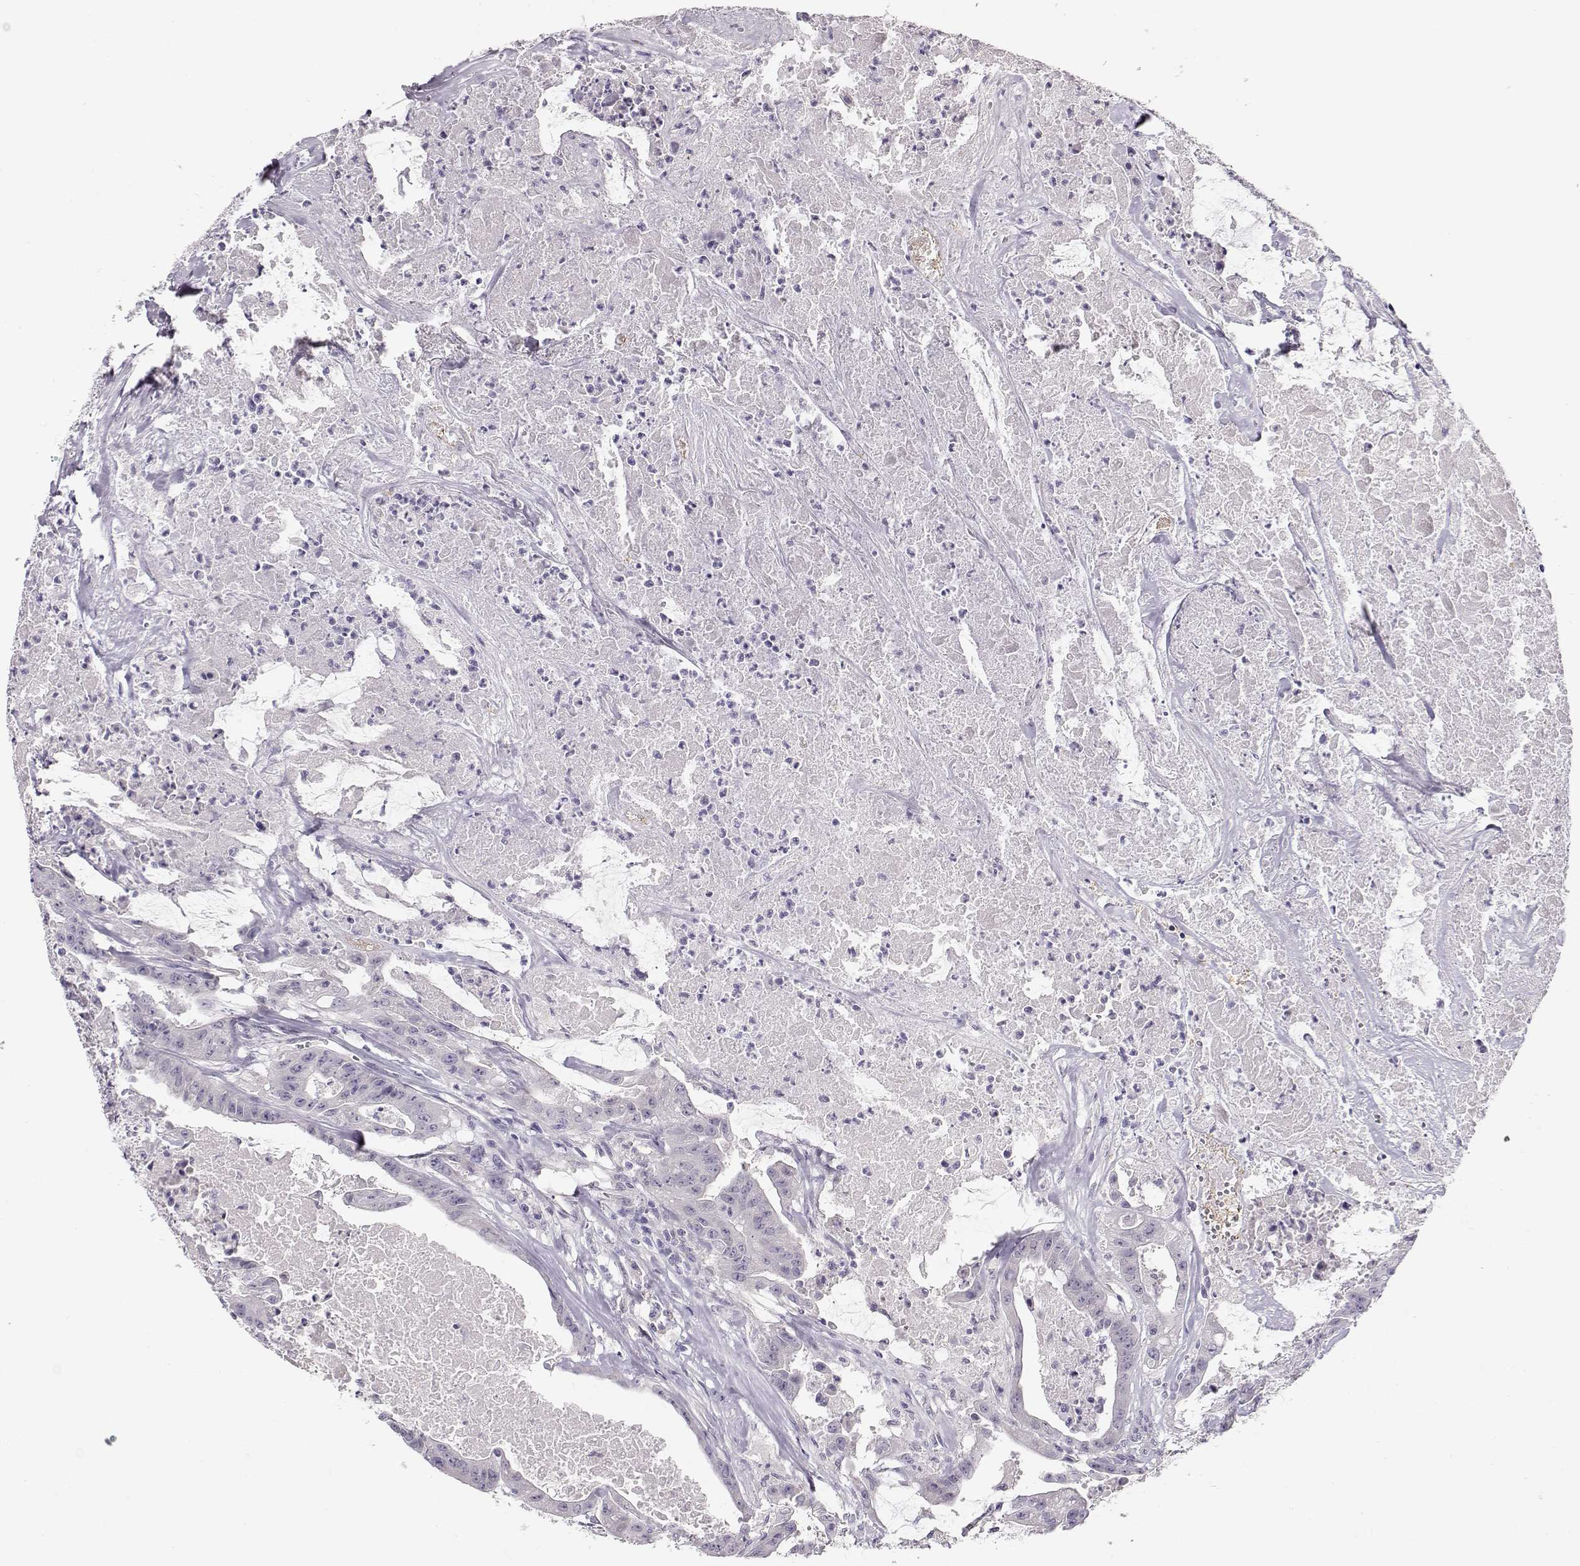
{"staining": {"intensity": "negative", "quantity": "none", "location": "none"}, "tissue": "colorectal cancer", "cell_type": "Tumor cells", "image_type": "cancer", "snomed": [{"axis": "morphology", "description": "Adenocarcinoma, NOS"}, {"axis": "topography", "description": "Colon"}], "caption": "Image shows no significant protein staining in tumor cells of colorectal cancer (adenocarcinoma).", "gene": "TTC26", "patient": {"sex": "male", "age": 33}}